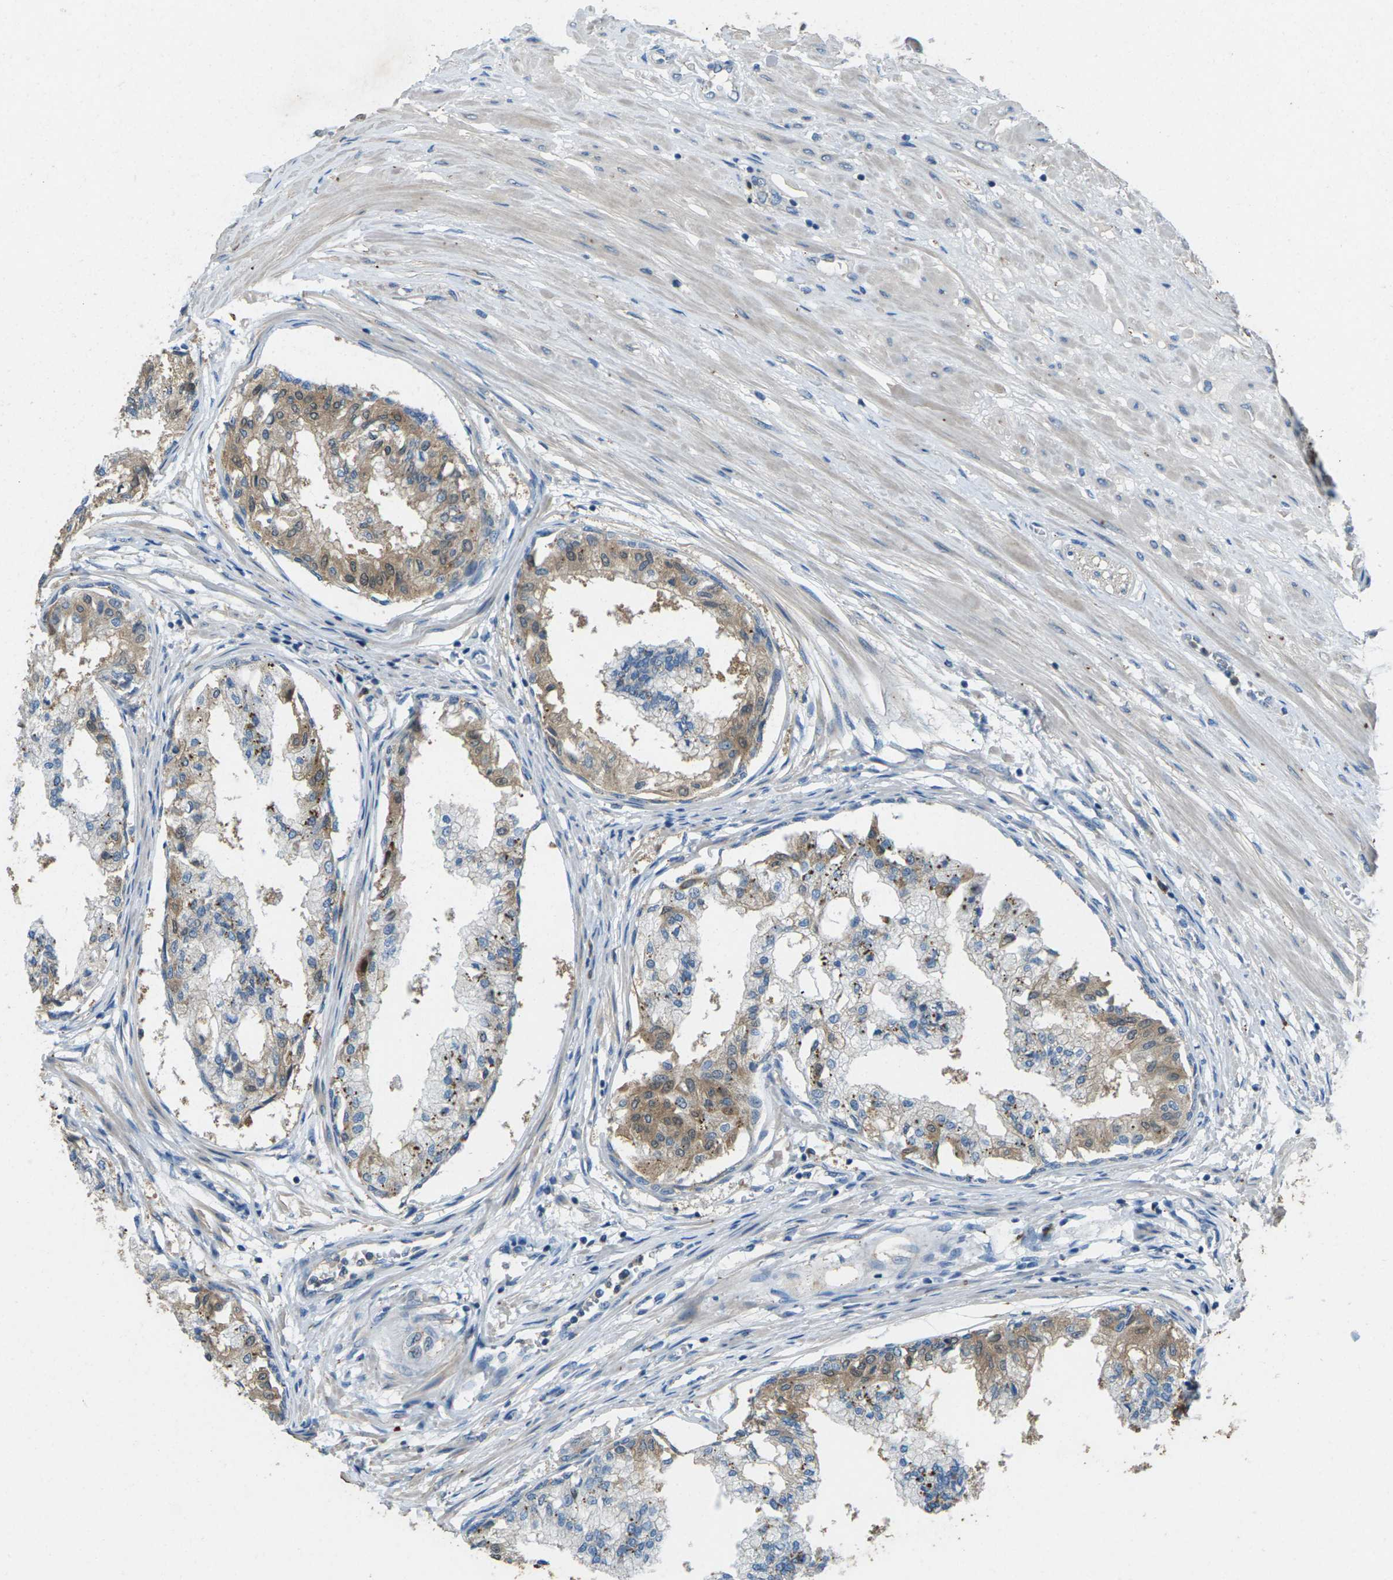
{"staining": {"intensity": "moderate", "quantity": ">75%", "location": "cytoplasmic/membranous"}, "tissue": "prostate", "cell_type": "Glandular cells", "image_type": "normal", "snomed": [{"axis": "morphology", "description": "Normal tissue, NOS"}, {"axis": "topography", "description": "Prostate"}, {"axis": "topography", "description": "Seminal veicle"}], "caption": "Moderate cytoplasmic/membranous protein positivity is present in about >75% of glandular cells in prostate.", "gene": "SIGLEC14", "patient": {"sex": "male", "age": 60}}